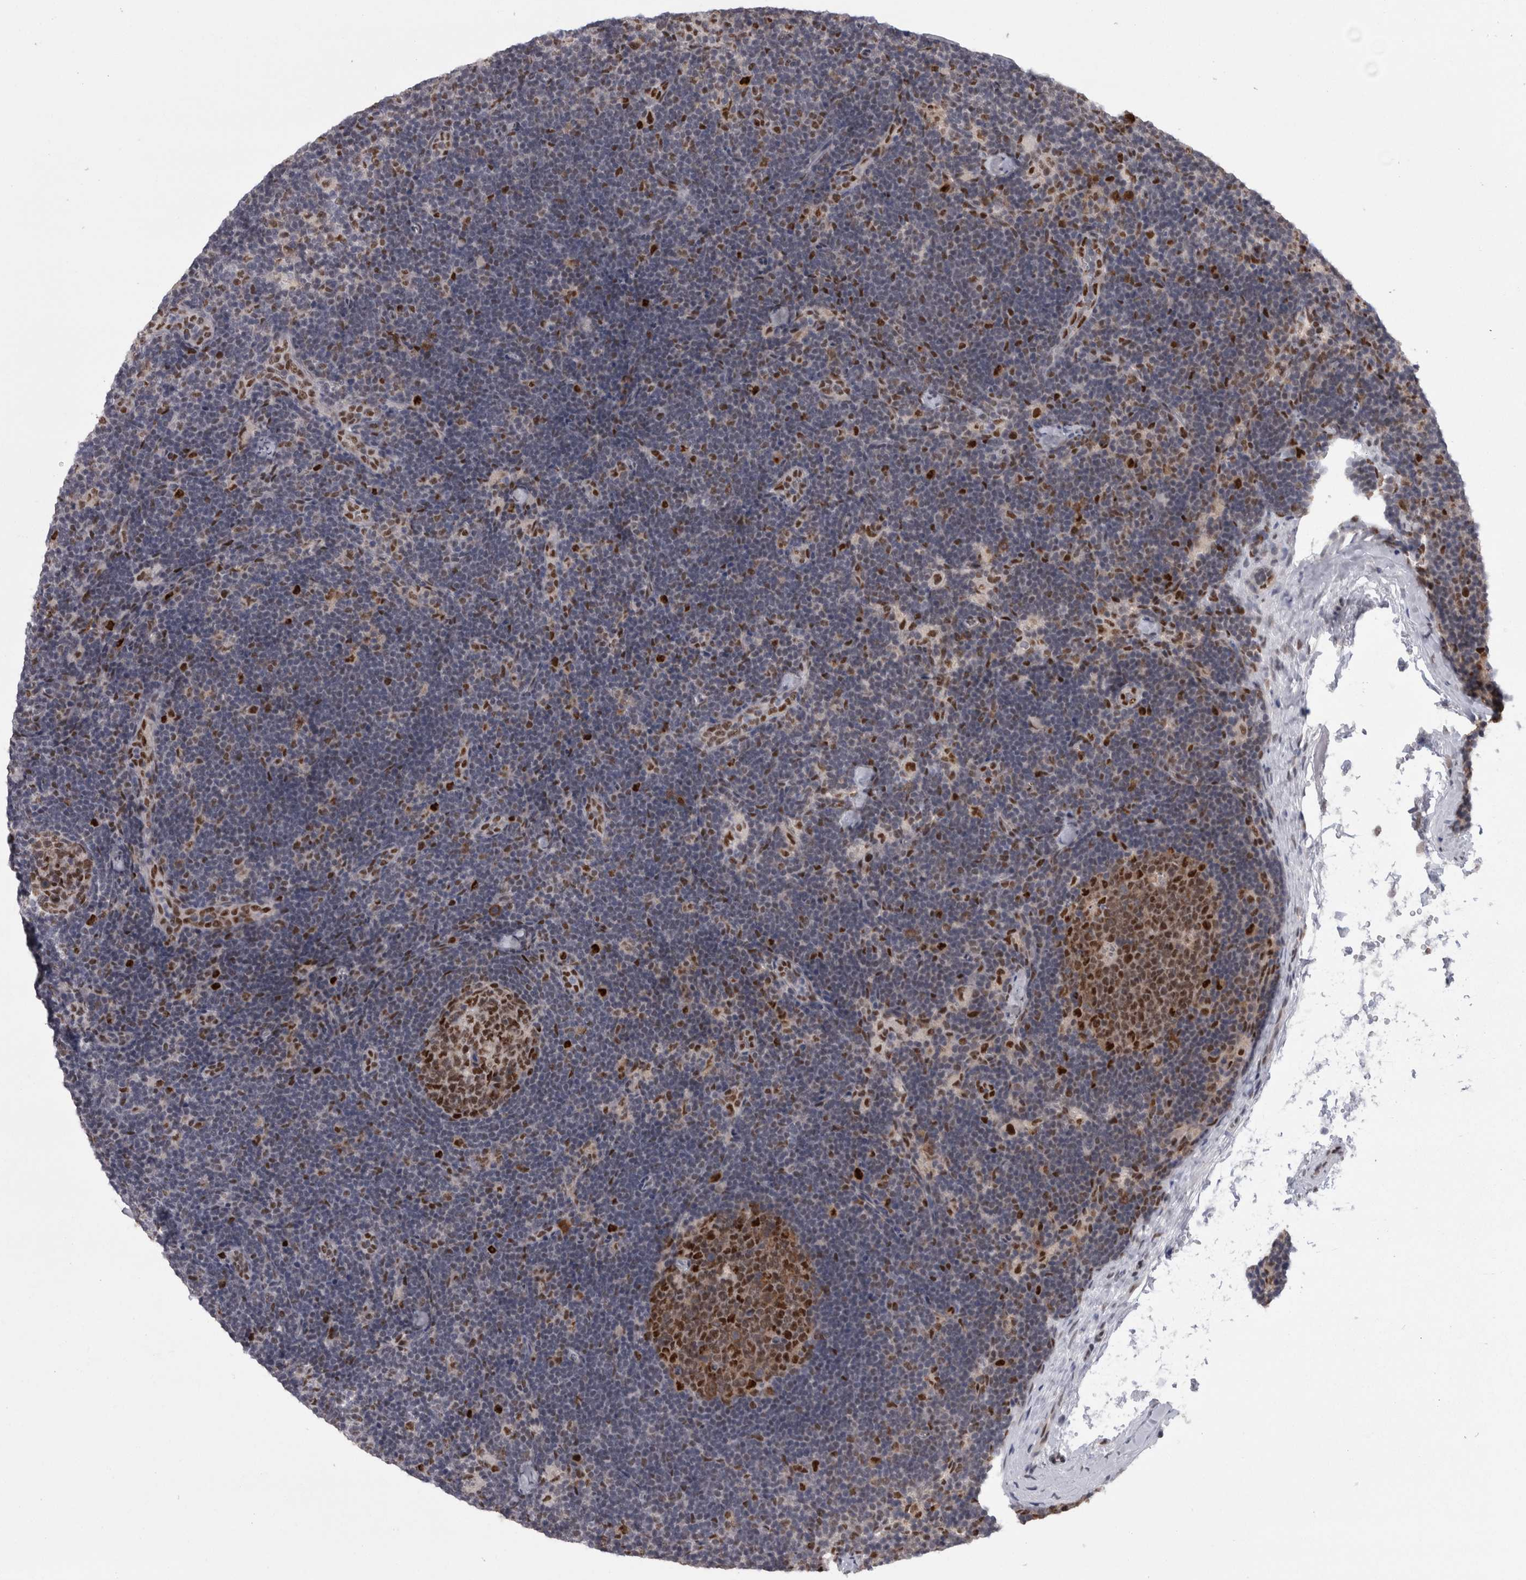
{"staining": {"intensity": "strong", "quantity": ">75%", "location": "cytoplasmic/membranous,nuclear"}, "tissue": "lymph node", "cell_type": "Germinal center cells", "image_type": "normal", "snomed": [{"axis": "morphology", "description": "Normal tissue, NOS"}, {"axis": "topography", "description": "Lymph node"}], "caption": "The image reveals a brown stain indicating the presence of a protein in the cytoplasmic/membranous,nuclear of germinal center cells in lymph node. The staining was performed using DAB, with brown indicating positive protein expression. Nuclei are stained blue with hematoxylin.", "gene": "C1orf54", "patient": {"sex": "female", "age": 22}}